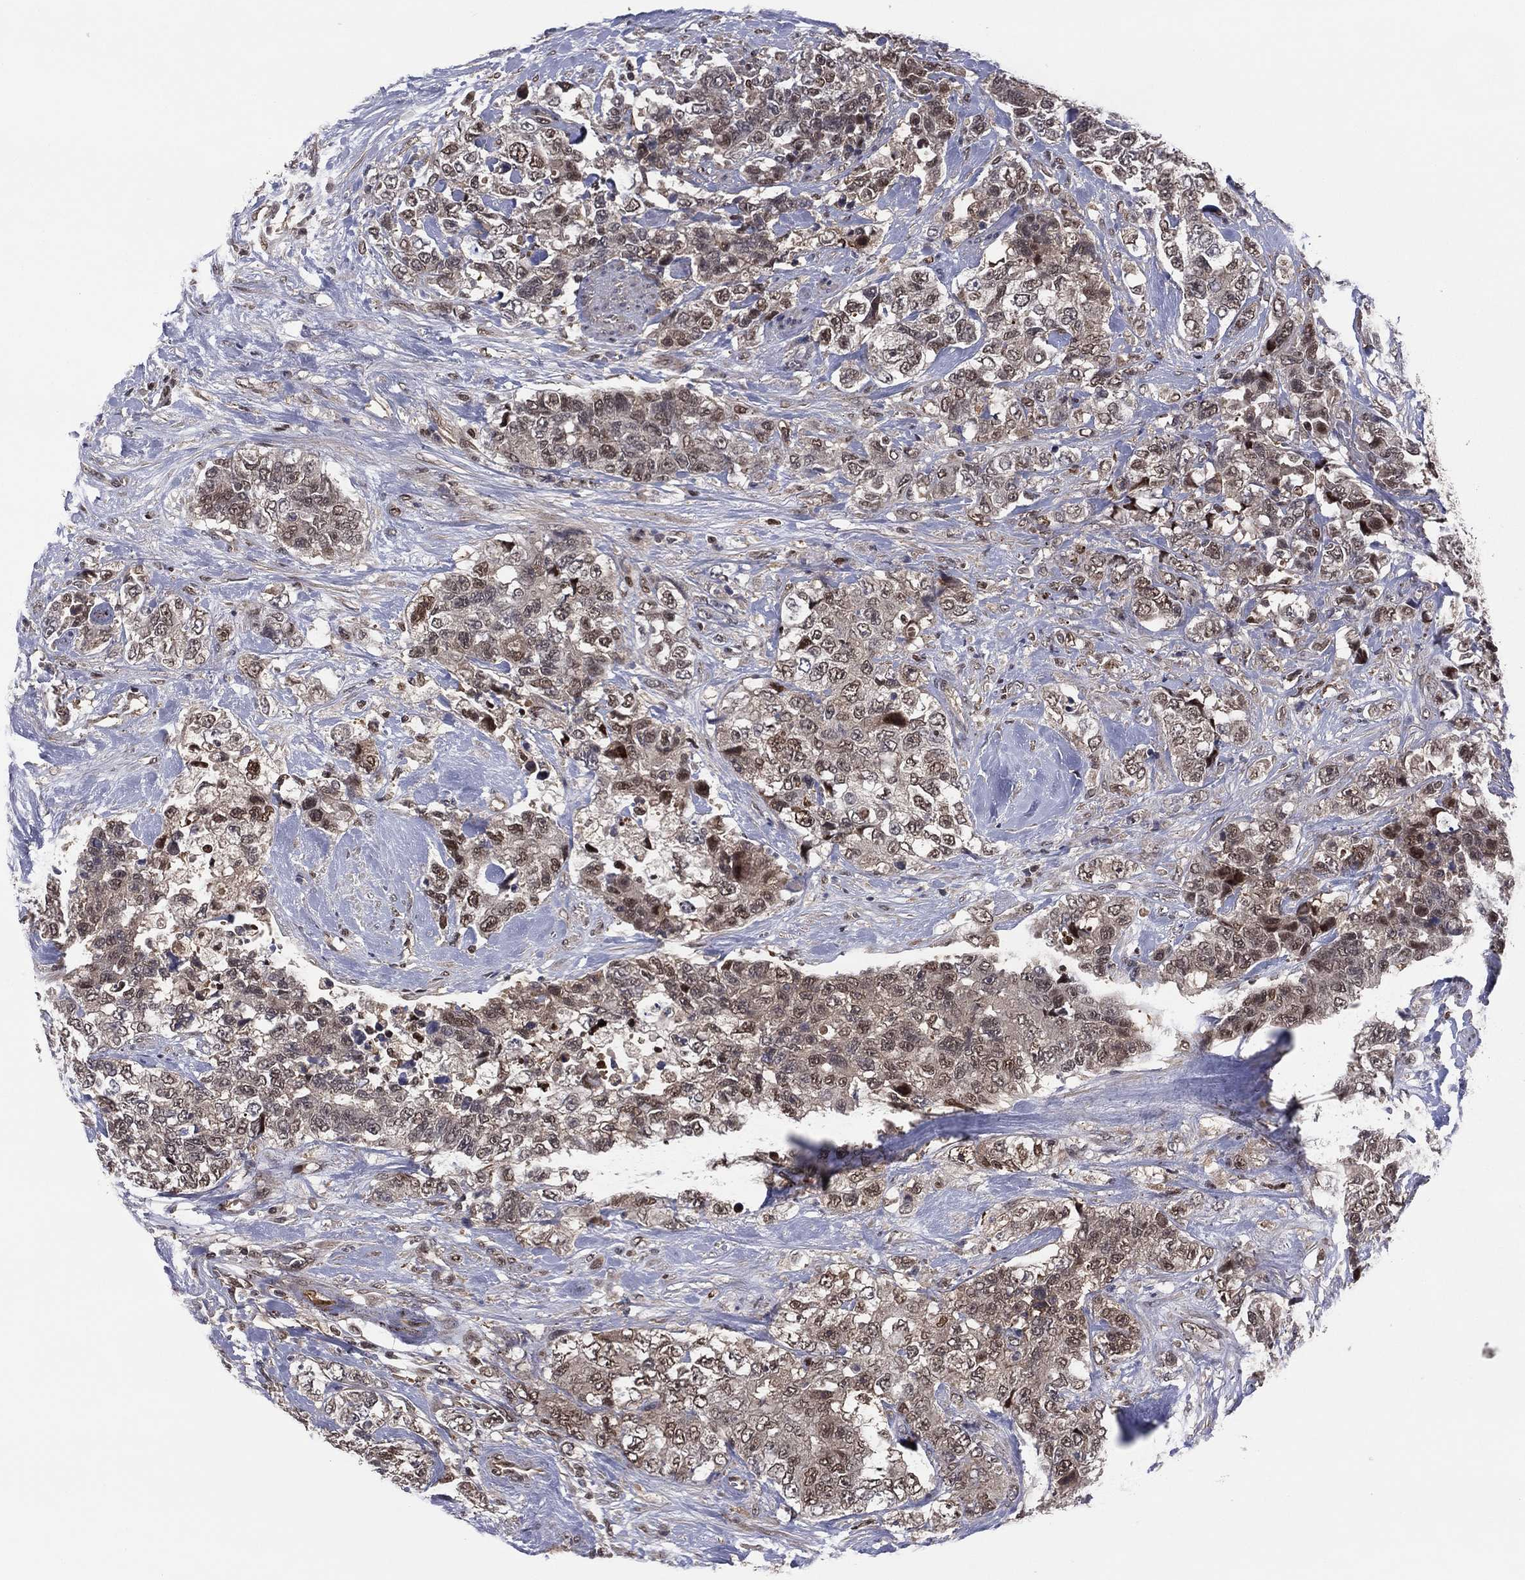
{"staining": {"intensity": "moderate", "quantity": "<25%", "location": "cytoplasmic/membranous,nuclear"}, "tissue": "urothelial cancer", "cell_type": "Tumor cells", "image_type": "cancer", "snomed": [{"axis": "morphology", "description": "Urothelial carcinoma, High grade"}, {"axis": "topography", "description": "Urinary bladder"}], "caption": "Immunohistochemical staining of high-grade urothelial carcinoma demonstrates low levels of moderate cytoplasmic/membranous and nuclear expression in about <25% of tumor cells.", "gene": "ICOSLG", "patient": {"sex": "female", "age": 78}}